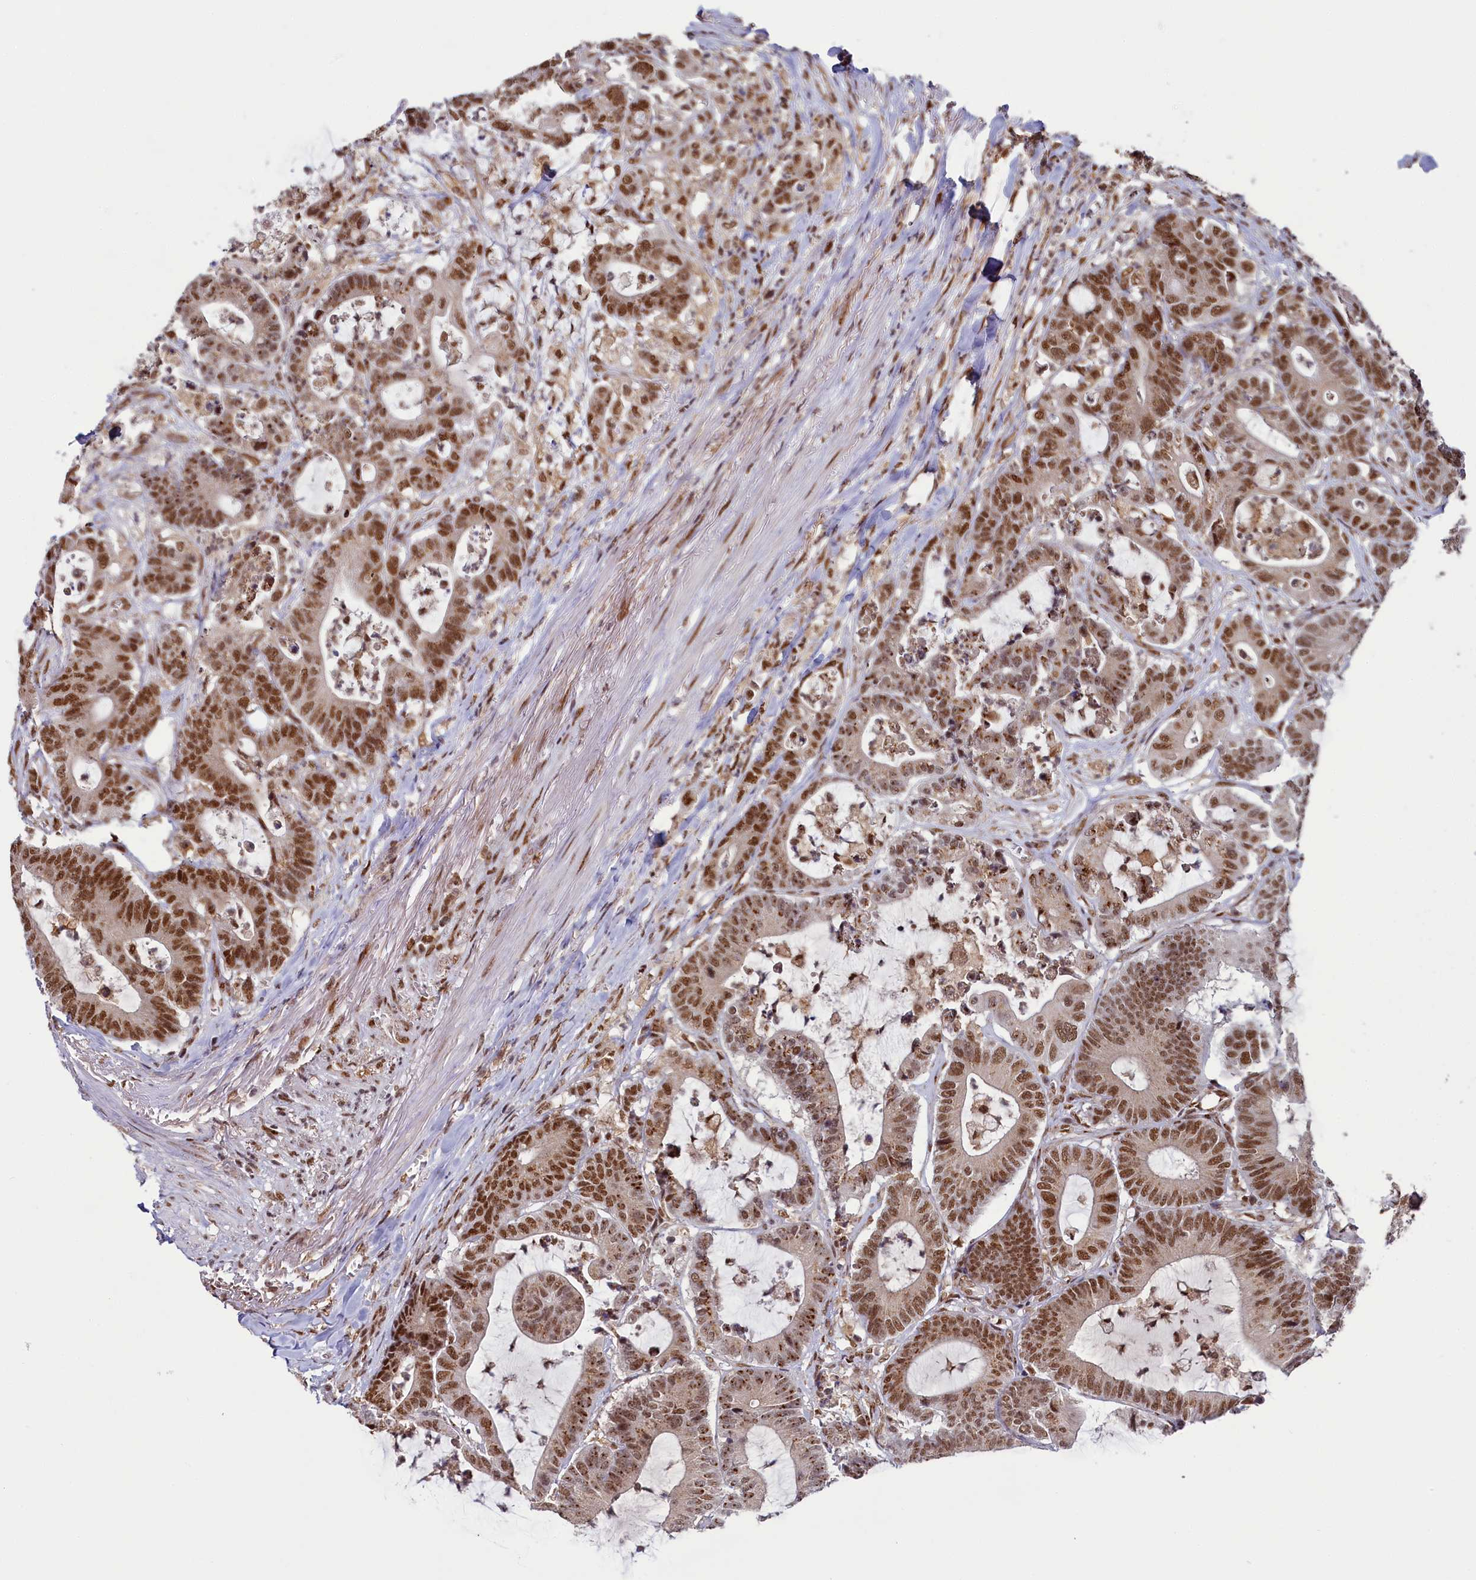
{"staining": {"intensity": "moderate", "quantity": ">75%", "location": "nuclear"}, "tissue": "colorectal cancer", "cell_type": "Tumor cells", "image_type": "cancer", "snomed": [{"axis": "morphology", "description": "Adenocarcinoma, NOS"}, {"axis": "topography", "description": "Colon"}], "caption": "The image demonstrates a brown stain indicating the presence of a protein in the nuclear of tumor cells in colorectal adenocarcinoma.", "gene": "PPHLN1", "patient": {"sex": "female", "age": 84}}